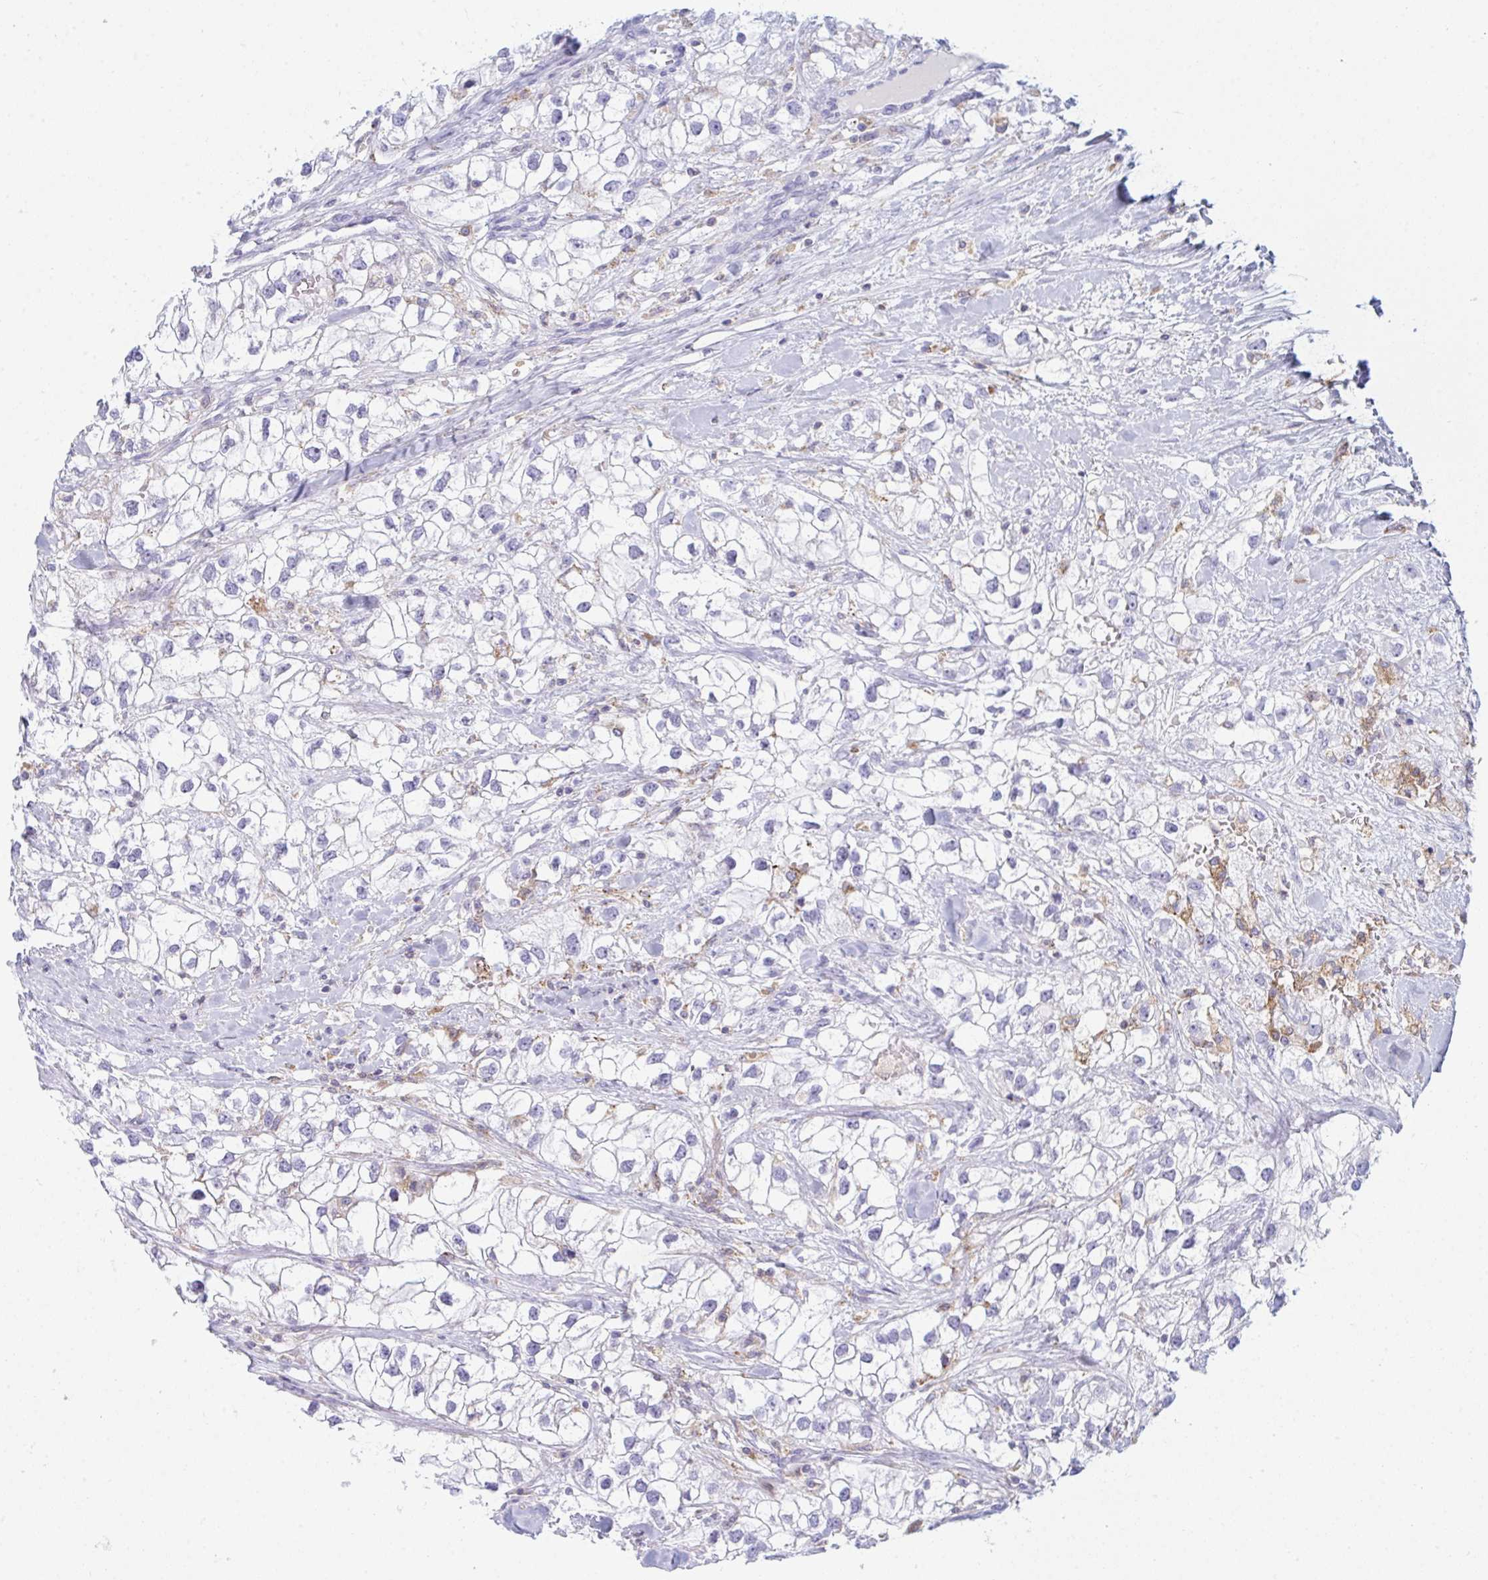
{"staining": {"intensity": "negative", "quantity": "none", "location": "none"}, "tissue": "renal cancer", "cell_type": "Tumor cells", "image_type": "cancer", "snomed": [{"axis": "morphology", "description": "Adenocarcinoma, NOS"}, {"axis": "topography", "description": "Kidney"}], "caption": "Immunohistochemistry (IHC) histopathology image of renal adenocarcinoma stained for a protein (brown), which exhibits no staining in tumor cells.", "gene": "MYO1F", "patient": {"sex": "male", "age": 59}}